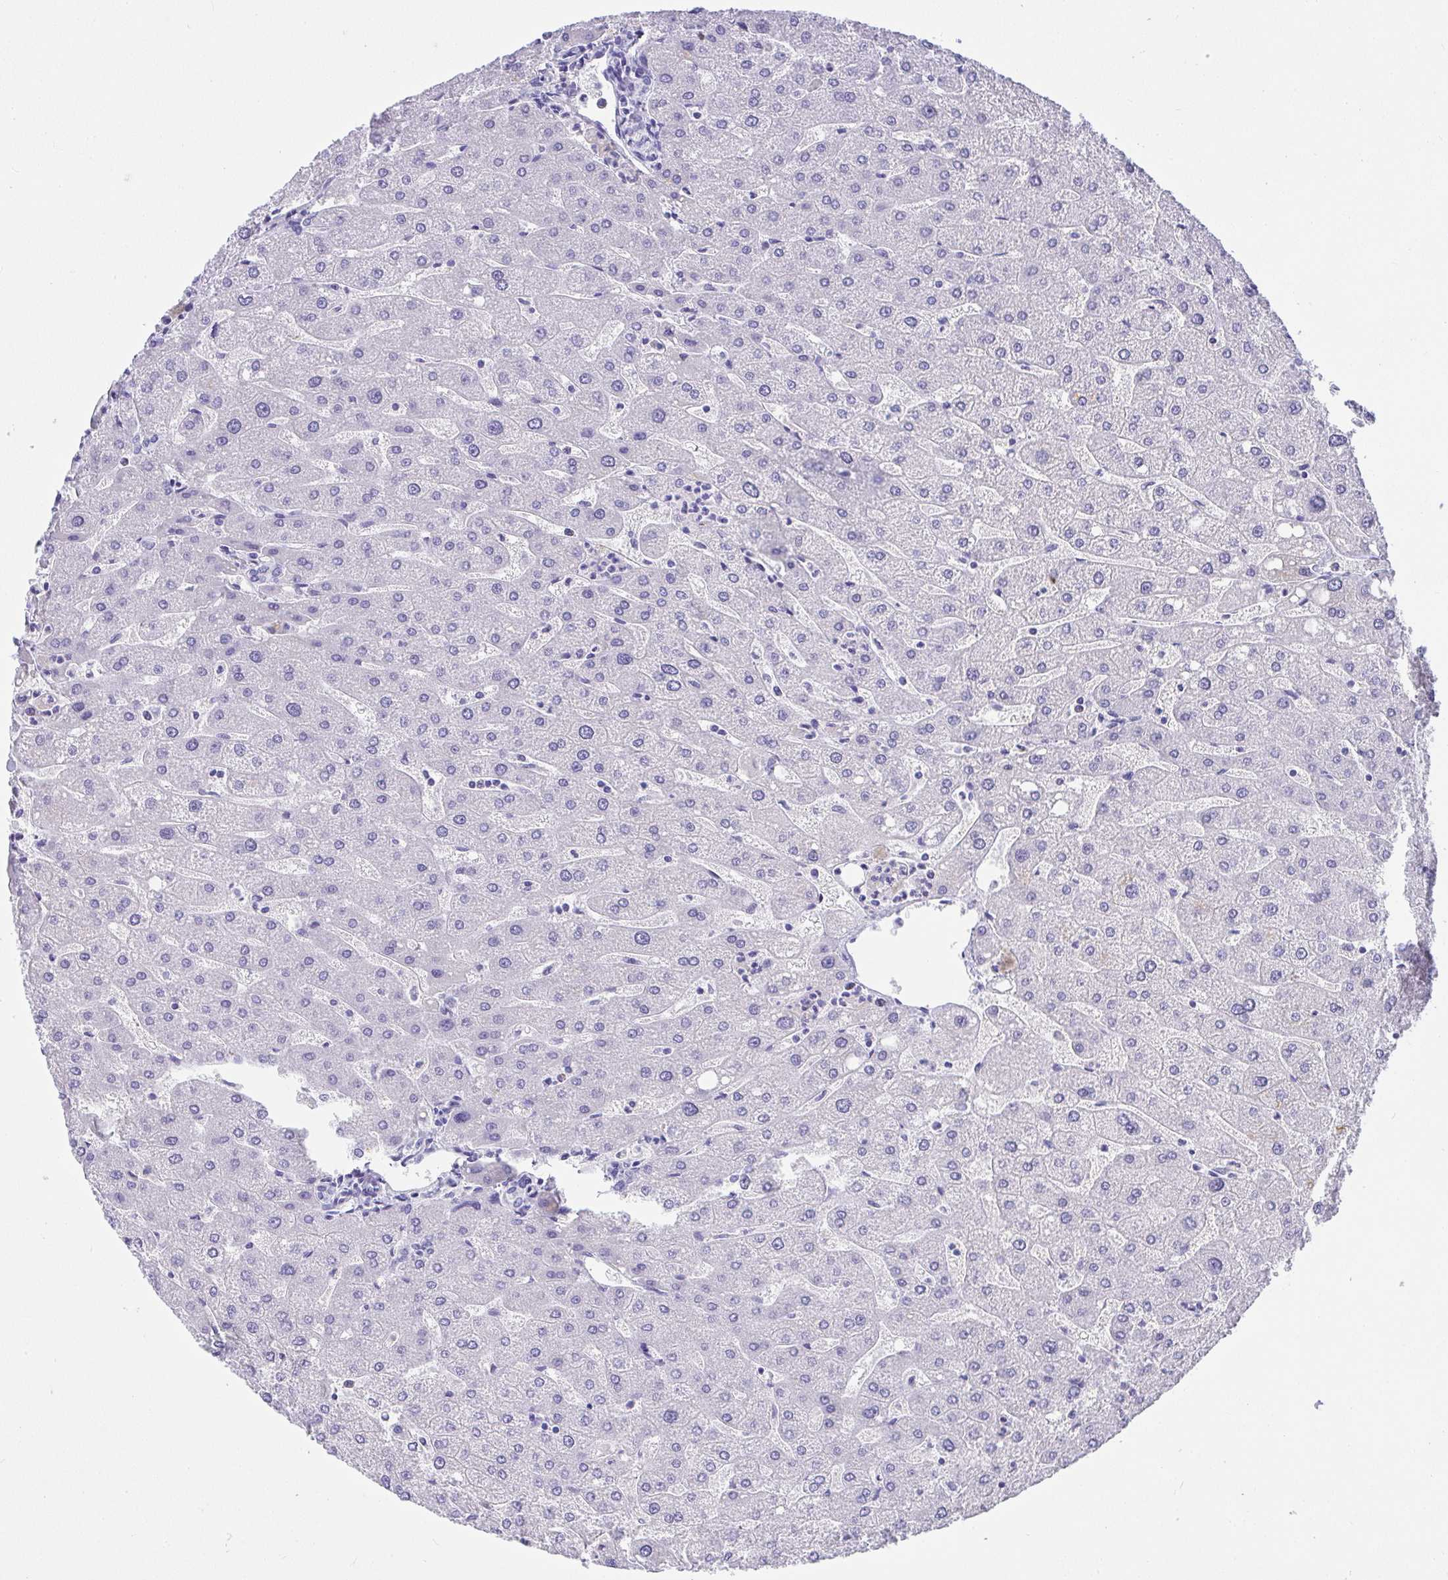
{"staining": {"intensity": "negative", "quantity": "none", "location": "none"}, "tissue": "liver", "cell_type": "Cholangiocytes", "image_type": "normal", "snomed": [{"axis": "morphology", "description": "Normal tissue, NOS"}, {"axis": "topography", "description": "Liver"}], "caption": "There is no significant expression in cholangiocytes of liver. The staining is performed using DAB brown chromogen with nuclei counter-stained in using hematoxylin.", "gene": "AVIL", "patient": {"sex": "male", "age": 67}}